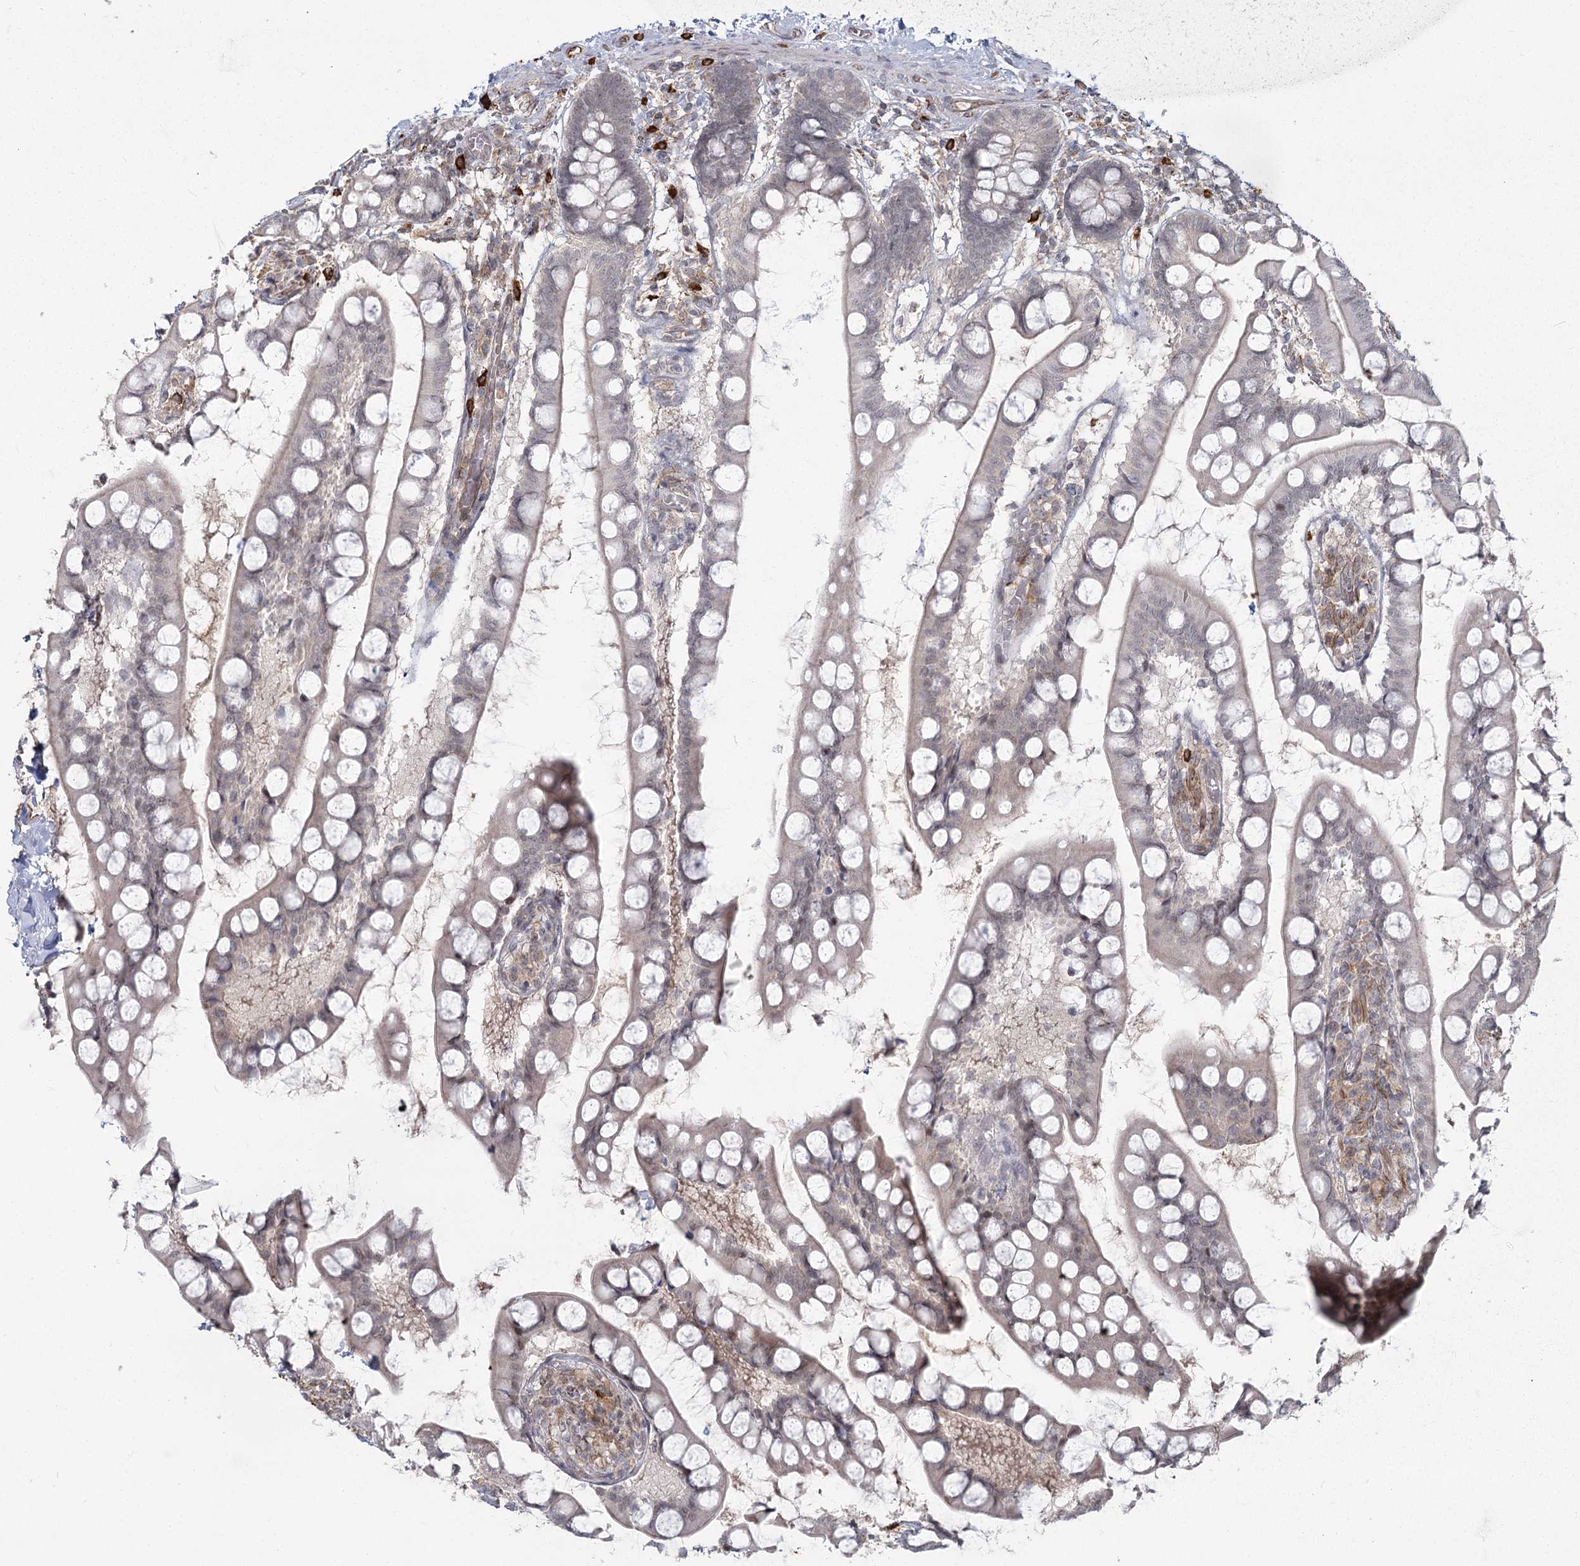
{"staining": {"intensity": "moderate", "quantity": "25%-75%", "location": "cytoplasmic/membranous"}, "tissue": "small intestine", "cell_type": "Glandular cells", "image_type": "normal", "snomed": [{"axis": "morphology", "description": "Normal tissue, NOS"}, {"axis": "topography", "description": "Small intestine"}], "caption": "Immunohistochemistry (IHC) (DAB (3,3'-diaminobenzidine)) staining of normal small intestine demonstrates moderate cytoplasmic/membranous protein expression in about 25%-75% of glandular cells.", "gene": "AP2M1", "patient": {"sex": "male", "age": 52}}